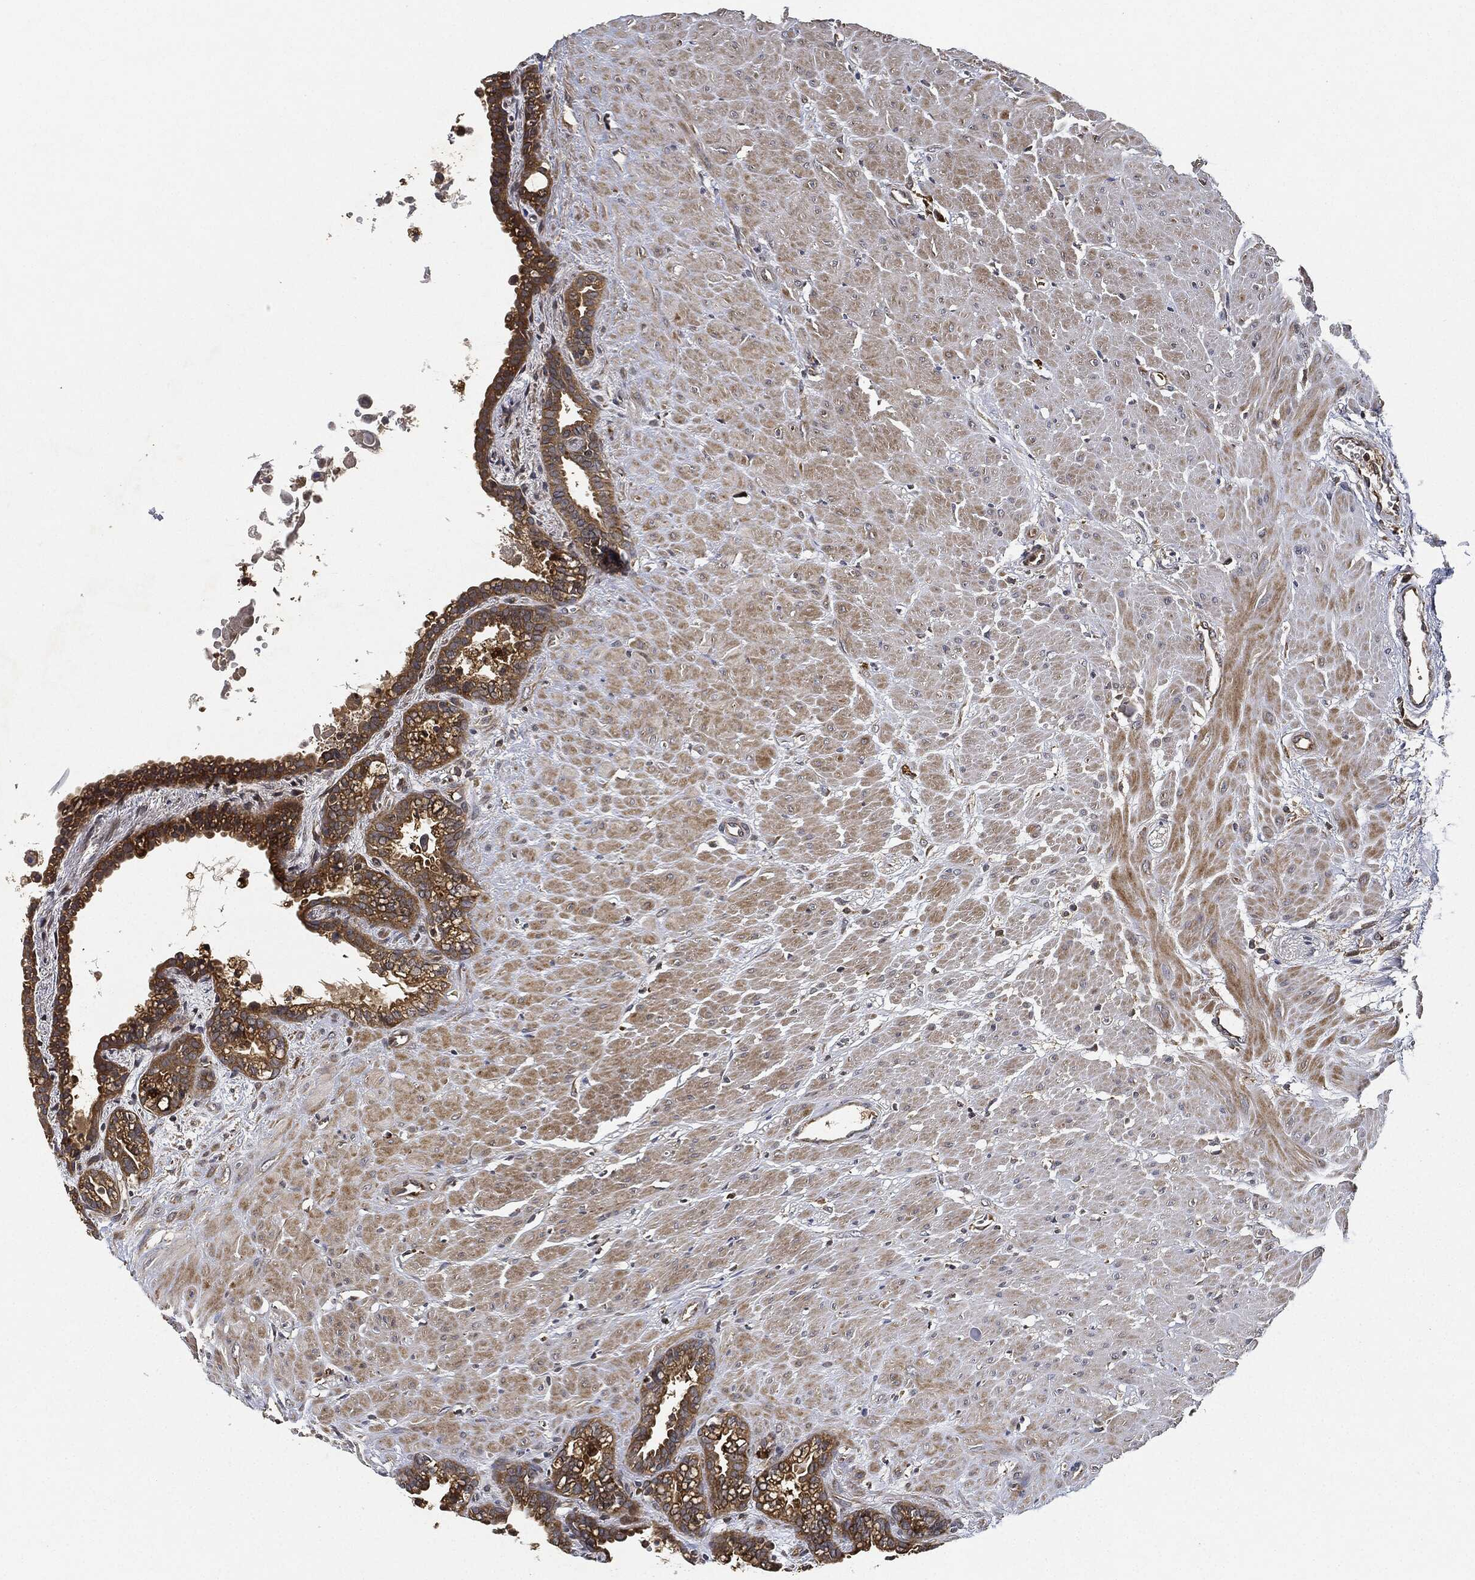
{"staining": {"intensity": "weak", "quantity": ">75%", "location": "cytoplasmic/membranous"}, "tissue": "seminal vesicle", "cell_type": "Glandular cells", "image_type": "normal", "snomed": [{"axis": "morphology", "description": "Normal tissue, NOS"}, {"axis": "morphology", "description": "Urothelial carcinoma, NOS"}, {"axis": "topography", "description": "Urinary bladder"}, {"axis": "topography", "description": "Seminal veicle"}], "caption": "Glandular cells exhibit low levels of weak cytoplasmic/membranous positivity in approximately >75% of cells in unremarkable human seminal vesicle. (Stains: DAB (3,3'-diaminobenzidine) in brown, nuclei in blue, Microscopy: brightfield microscopy at high magnification).", "gene": "MLST8", "patient": {"sex": "male", "age": 76}}